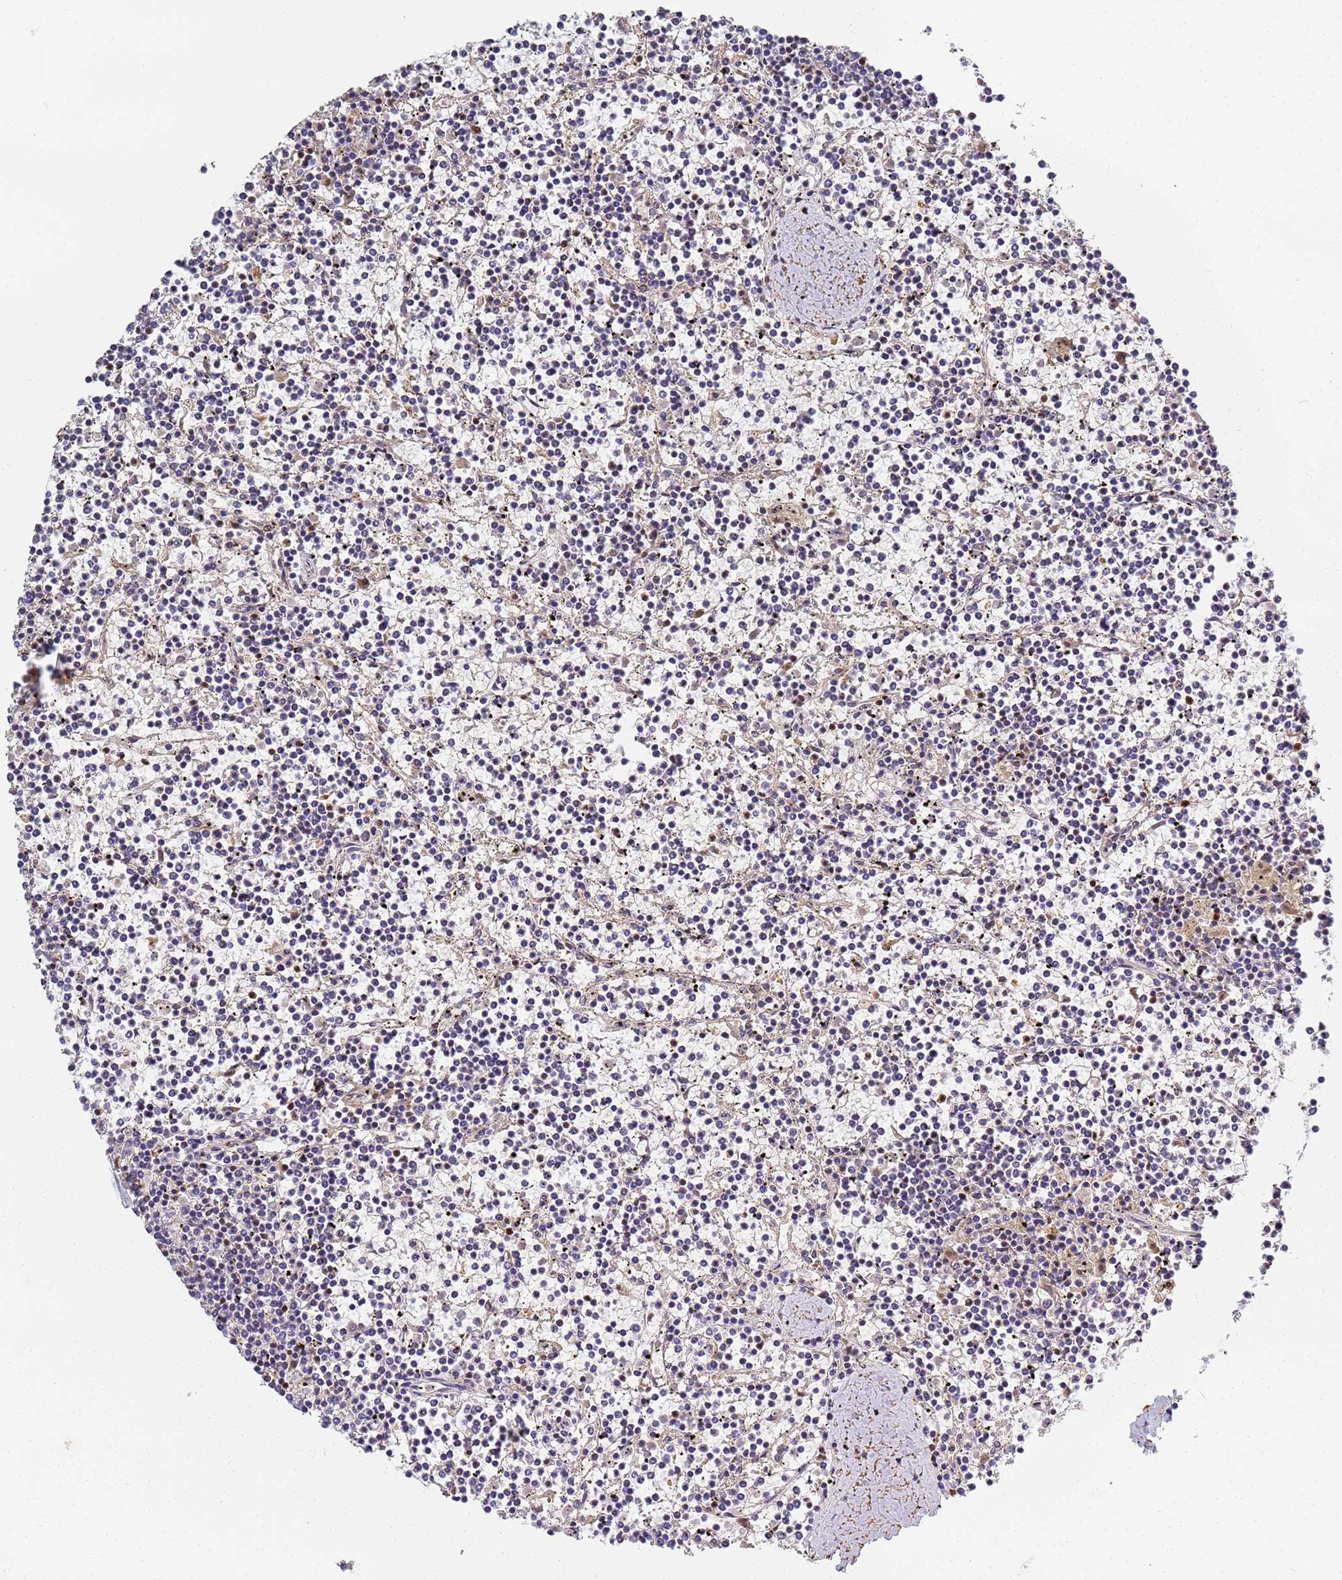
{"staining": {"intensity": "negative", "quantity": "none", "location": "none"}, "tissue": "lymphoma", "cell_type": "Tumor cells", "image_type": "cancer", "snomed": [{"axis": "morphology", "description": "Malignant lymphoma, non-Hodgkin's type, Low grade"}, {"axis": "topography", "description": "Spleen"}], "caption": "High power microscopy photomicrograph of an immunohistochemistry histopathology image of low-grade malignant lymphoma, non-Hodgkin's type, revealing no significant positivity in tumor cells.", "gene": "CFH", "patient": {"sex": "female", "age": 19}}